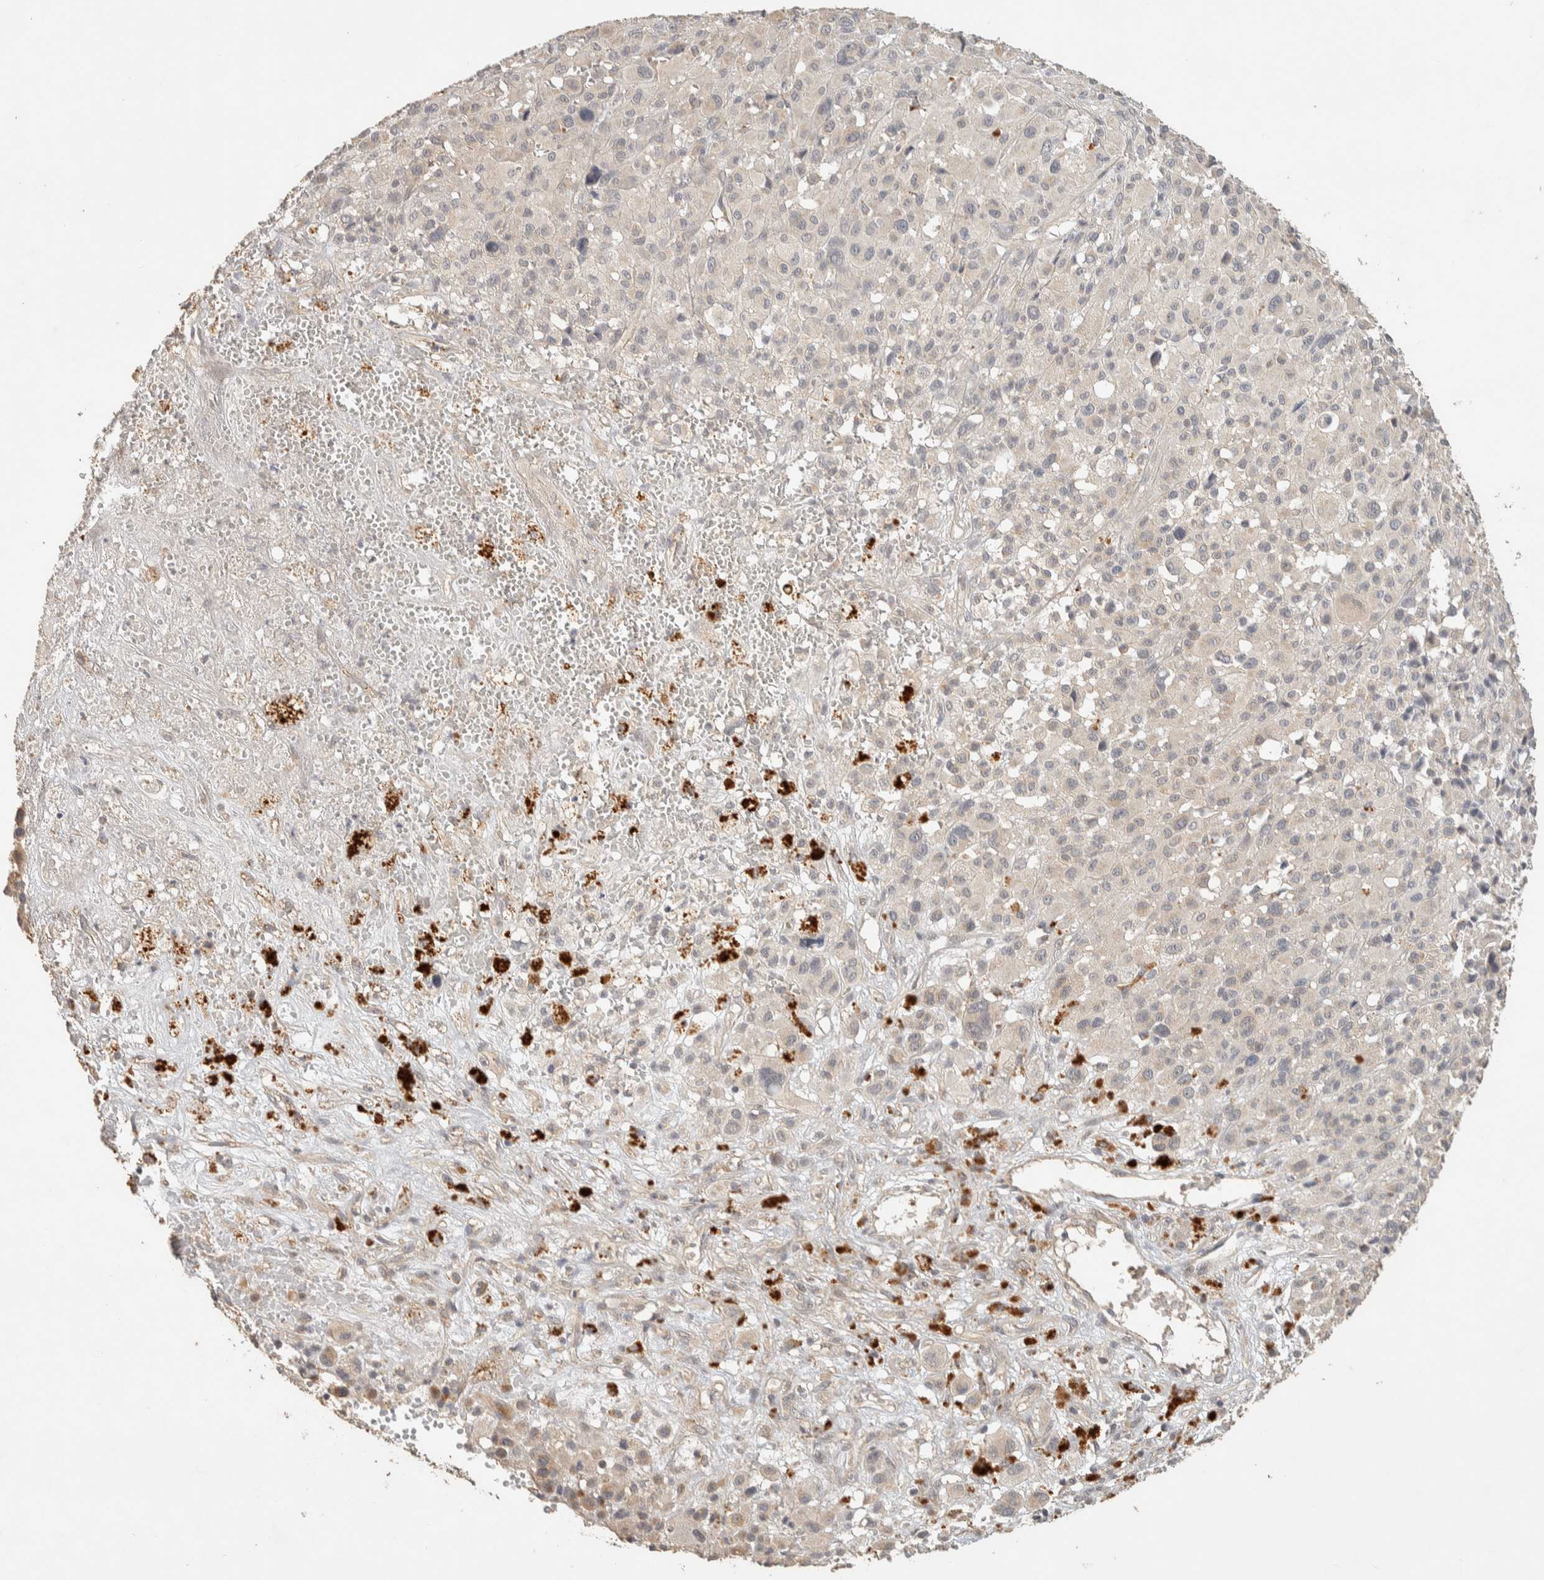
{"staining": {"intensity": "negative", "quantity": "none", "location": "none"}, "tissue": "melanoma", "cell_type": "Tumor cells", "image_type": "cancer", "snomed": [{"axis": "morphology", "description": "Malignant melanoma, Metastatic site"}, {"axis": "topography", "description": "Skin"}], "caption": "Human melanoma stained for a protein using immunohistochemistry (IHC) displays no staining in tumor cells.", "gene": "ITPA", "patient": {"sex": "female", "age": 74}}